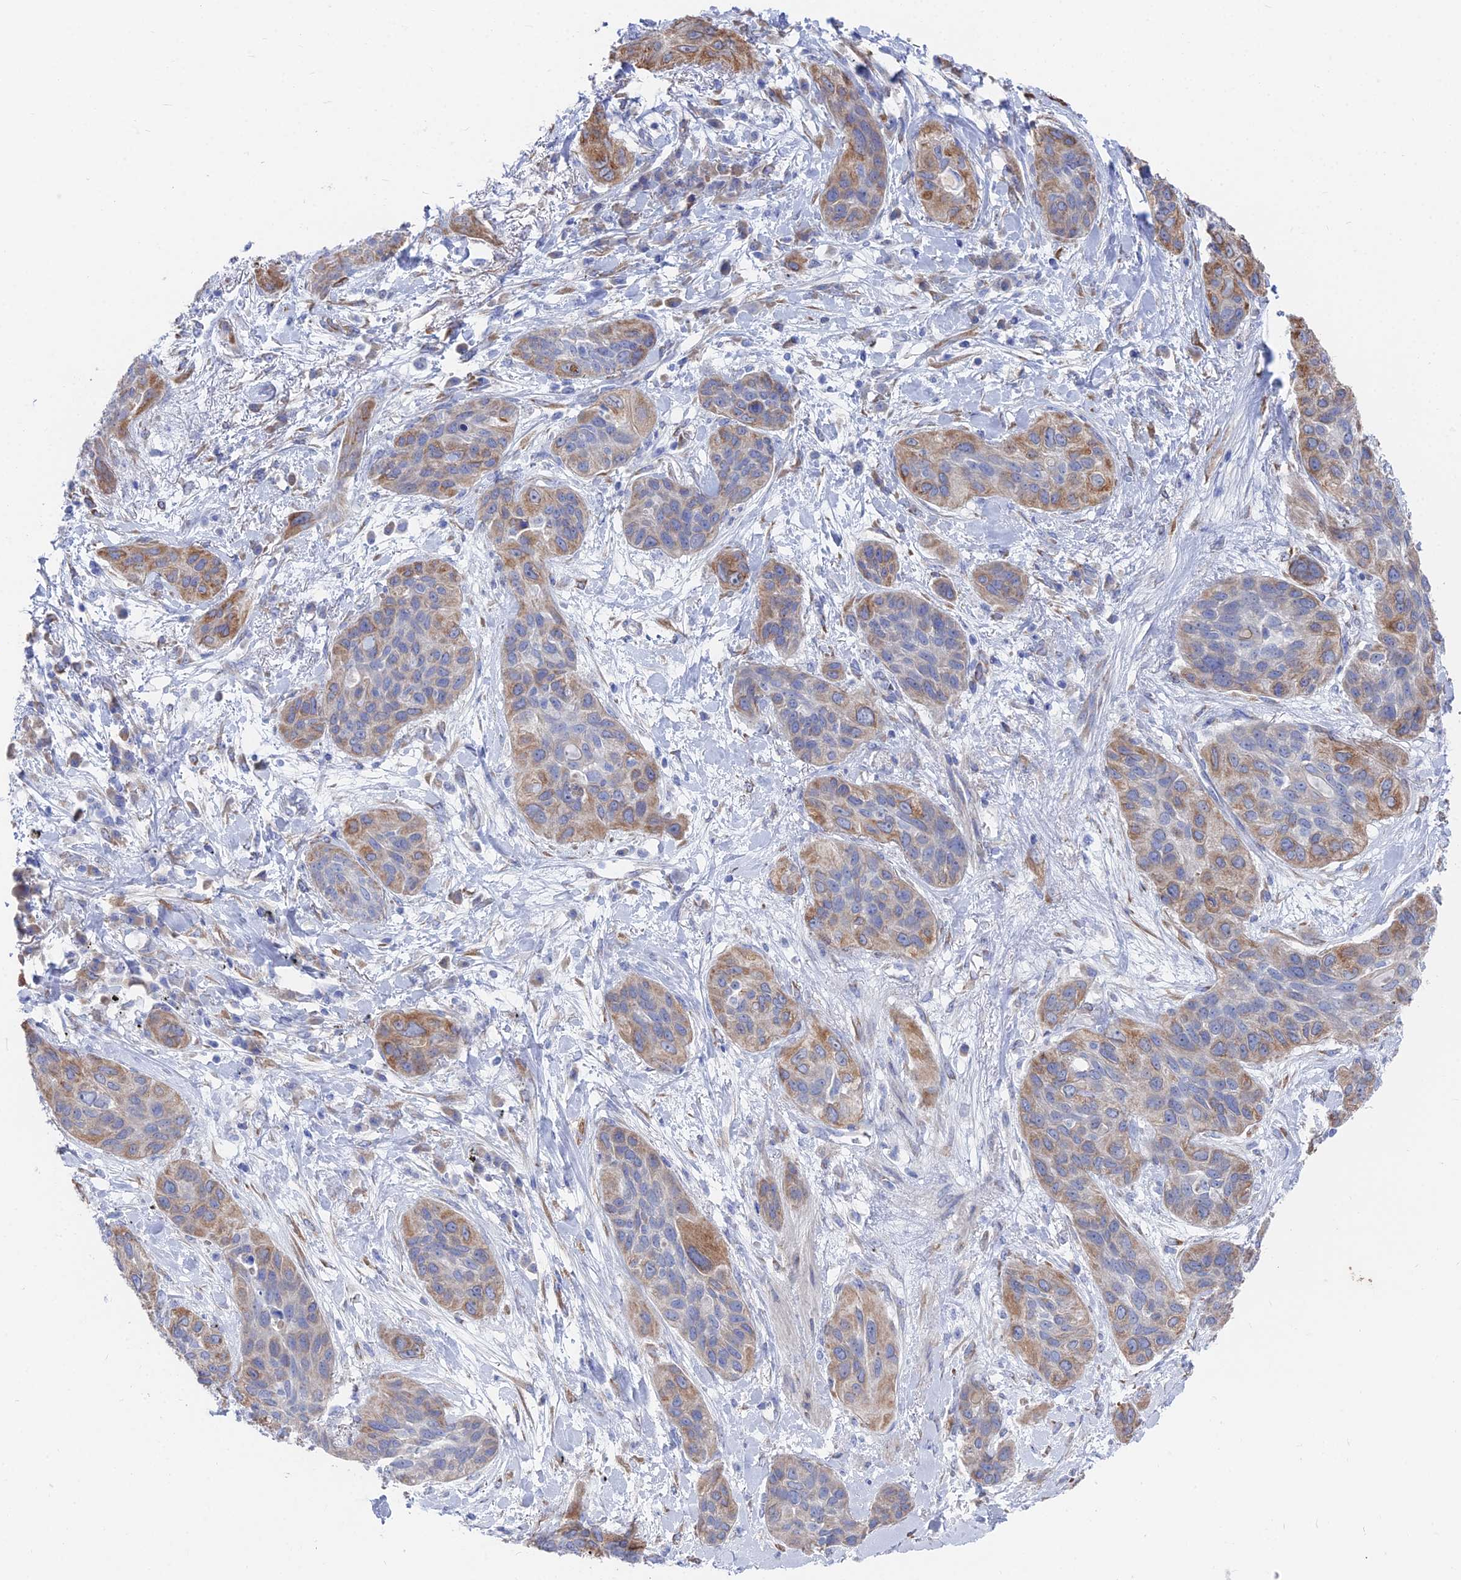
{"staining": {"intensity": "moderate", "quantity": ">75%", "location": "cytoplasmic/membranous"}, "tissue": "lung cancer", "cell_type": "Tumor cells", "image_type": "cancer", "snomed": [{"axis": "morphology", "description": "Squamous cell carcinoma, NOS"}, {"axis": "topography", "description": "Lung"}], "caption": "An IHC histopathology image of neoplastic tissue is shown. Protein staining in brown shows moderate cytoplasmic/membranous positivity in lung cancer within tumor cells. (brown staining indicates protein expression, while blue staining denotes nuclei).", "gene": "TNNT3", "patient": {"sex": "female", "age": 70}}